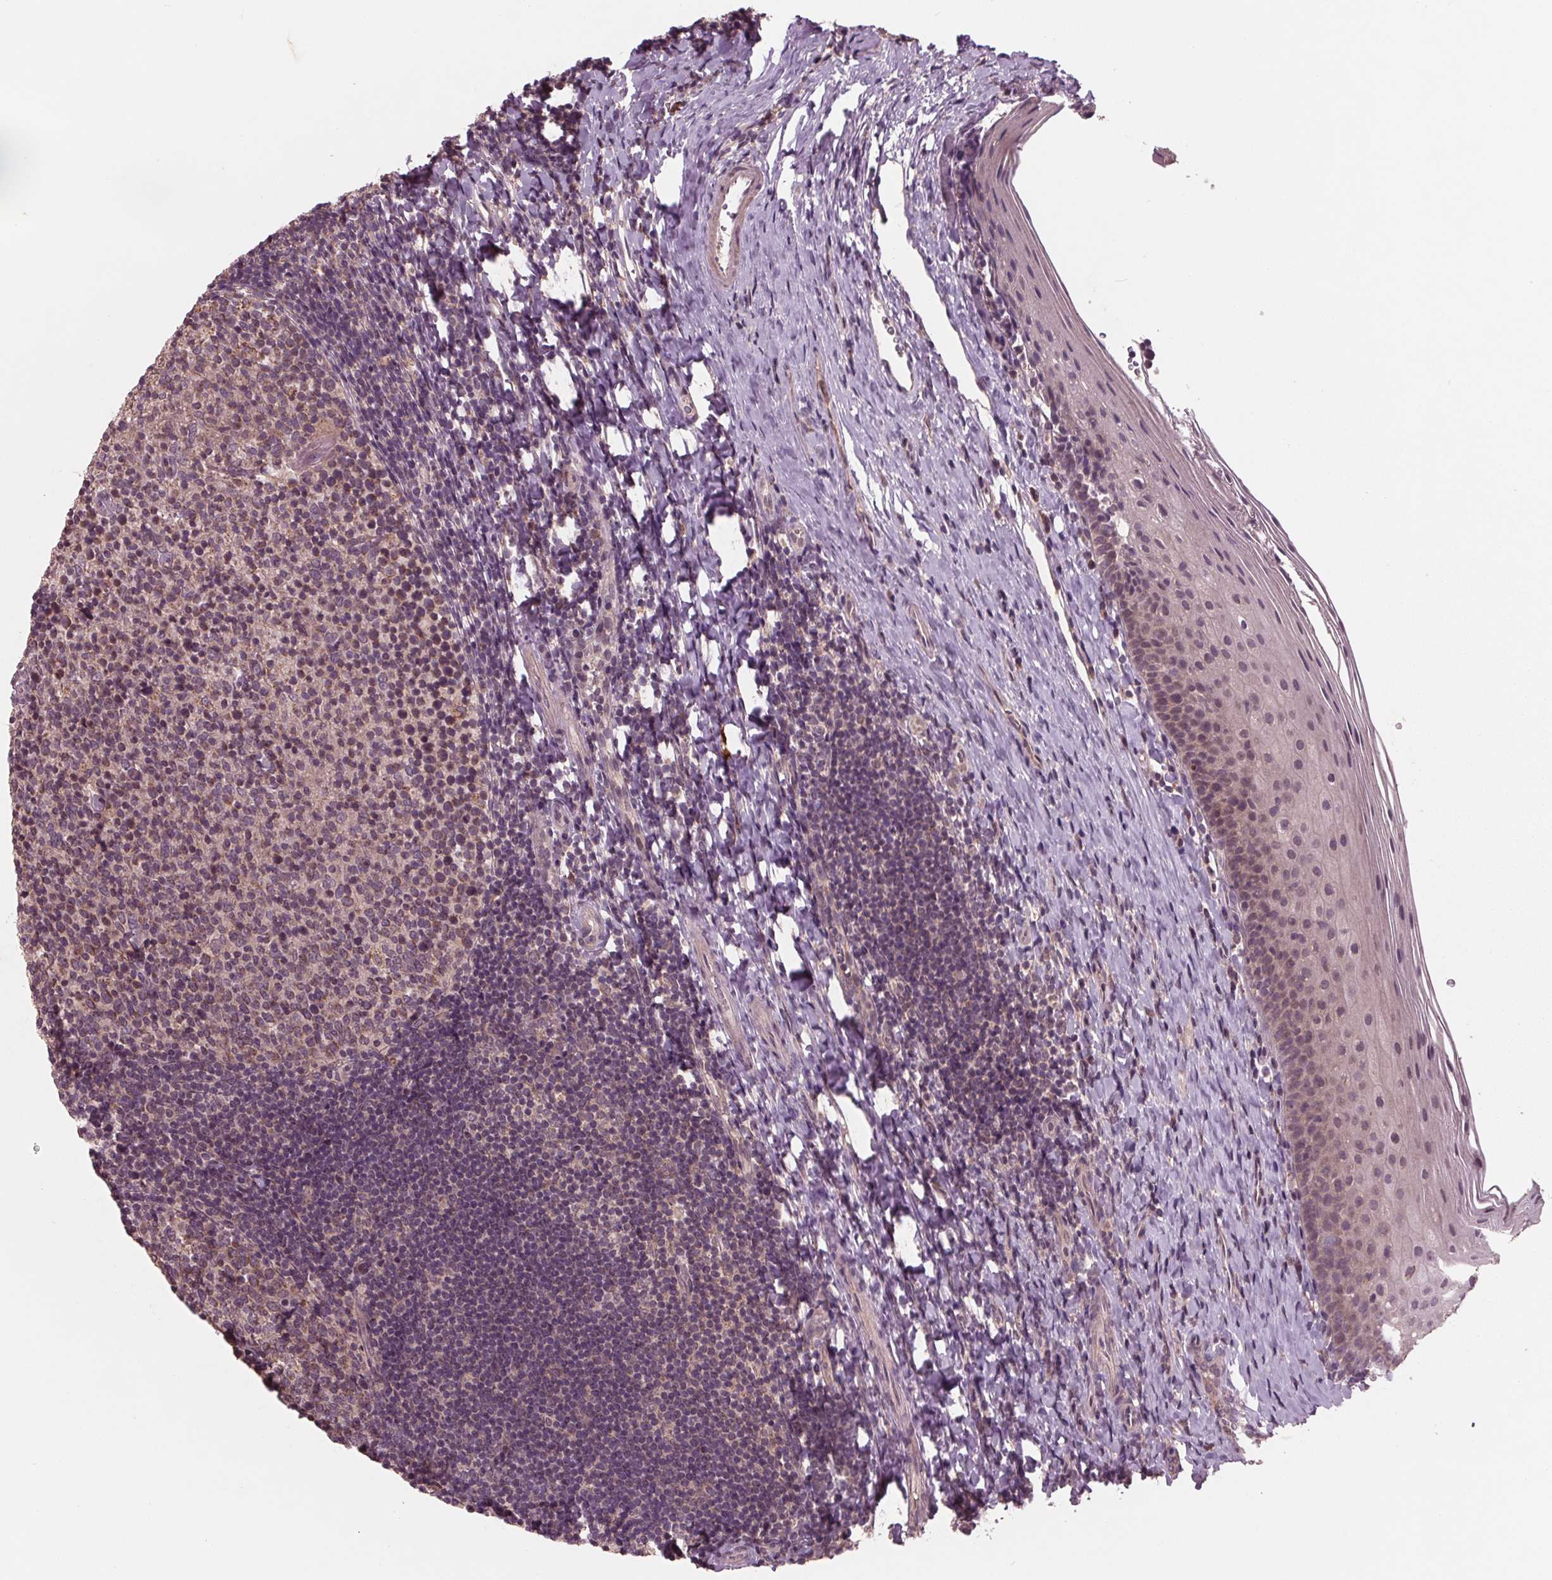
{"staining": {"intensity": "weak", "quantity": "<25%", "location": "cytoplasmic/membranous"}, "tissue": "tonsil", "cell_type": "Germinal center cells", "image_type": "normal", "snomed": [{"axis": "morphology", "description": "Normal tissue, NOS"}, {"axis": "topography", "description": "Tonsil"}], "caption": "This histopathology image is of normal tonsil stained with immunohistochemistry (IHC) to label a protein in brown with the nuclei are counter-stained blue. There is no staining in germinal center cells. (DAB immunohistochemistry (IHC) visualized using brightfield microscopy, high magnification).", "gene": "MAPK8", "patient": {"sex": "female", "age": 10}}